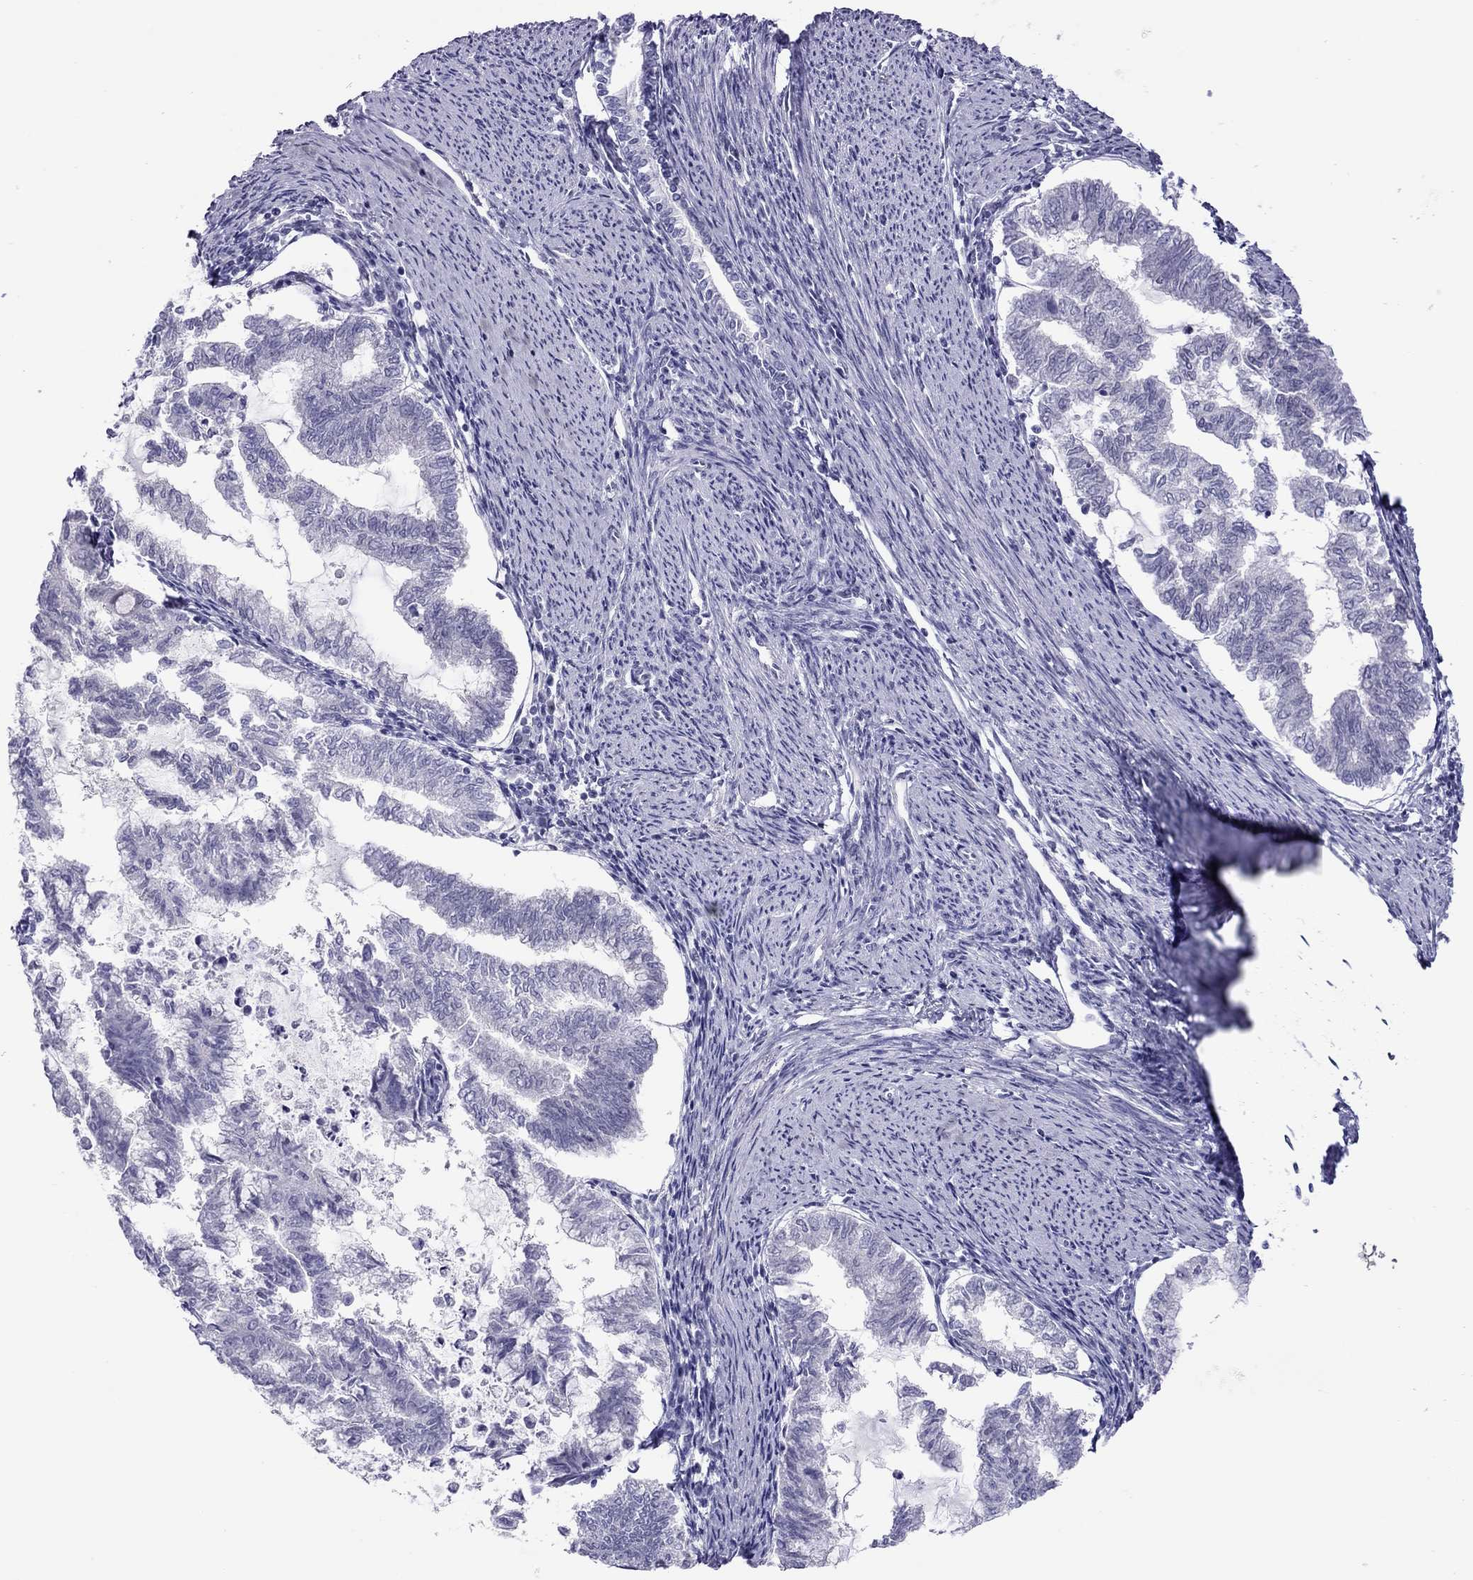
{"staining": {"intensity": "negative", "quantity": "none", "location": "none"}, "tissue": "endometrial cancer", "cell_type": "Tumor cells", "image_type": "cancer", "snomed": [{"axis": "morphology", "description": "Adenocarcinoma, NOS"}, {"axis": "topography", "description": "Endometrium"}], "caption": "DAB (3,3'-diaminobenzidine) immunohistochemical staining of human endometrial cancer exhibits no significant positivity in tumor cells.", "gene": "CHRNB3", "patient": {"sex": "female", "age": 79}}